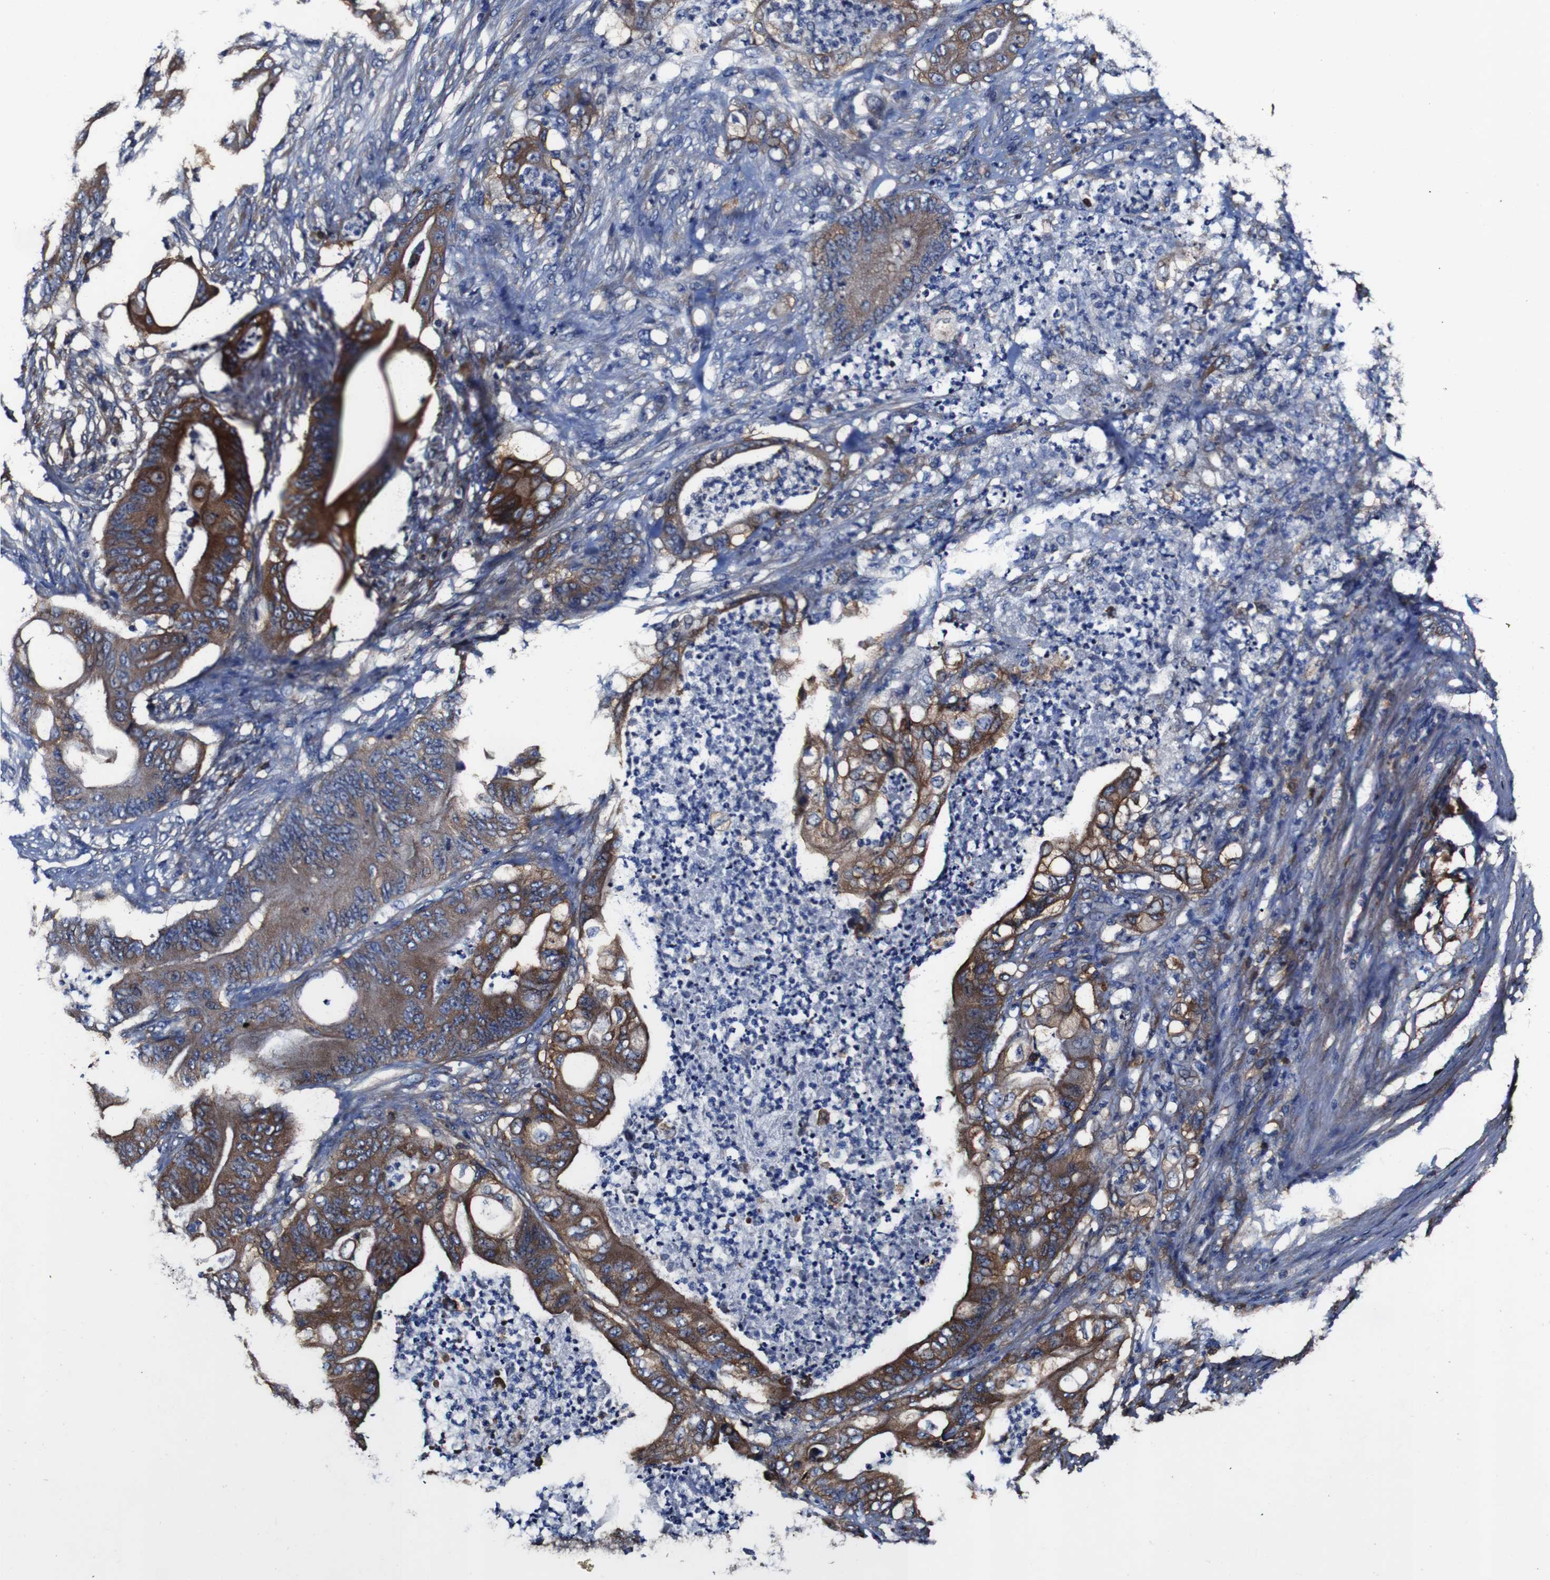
{"staining": {"intensity": "moderate", "quantity": ">75%", "location": "cytoplasmic/membranous"}, "tissue": "stomach cancer", "cell_type": "Tumor cells", "image_type": "cancer", "snomed": [{"axis": "morphology", "description": "Adenocarcinoma, NOS"}, {"axis": "topography", "description": "Stomach"}], "caption": "There is medium levels of moderate cytoplasmic/membranous positivity in tumor cells of adenocarcinoma (stomach), as demonstrated by immunohistochemical staining (brown color).", "gene": "CSF1R", "patient": {"sex": "female", "age": 73}}